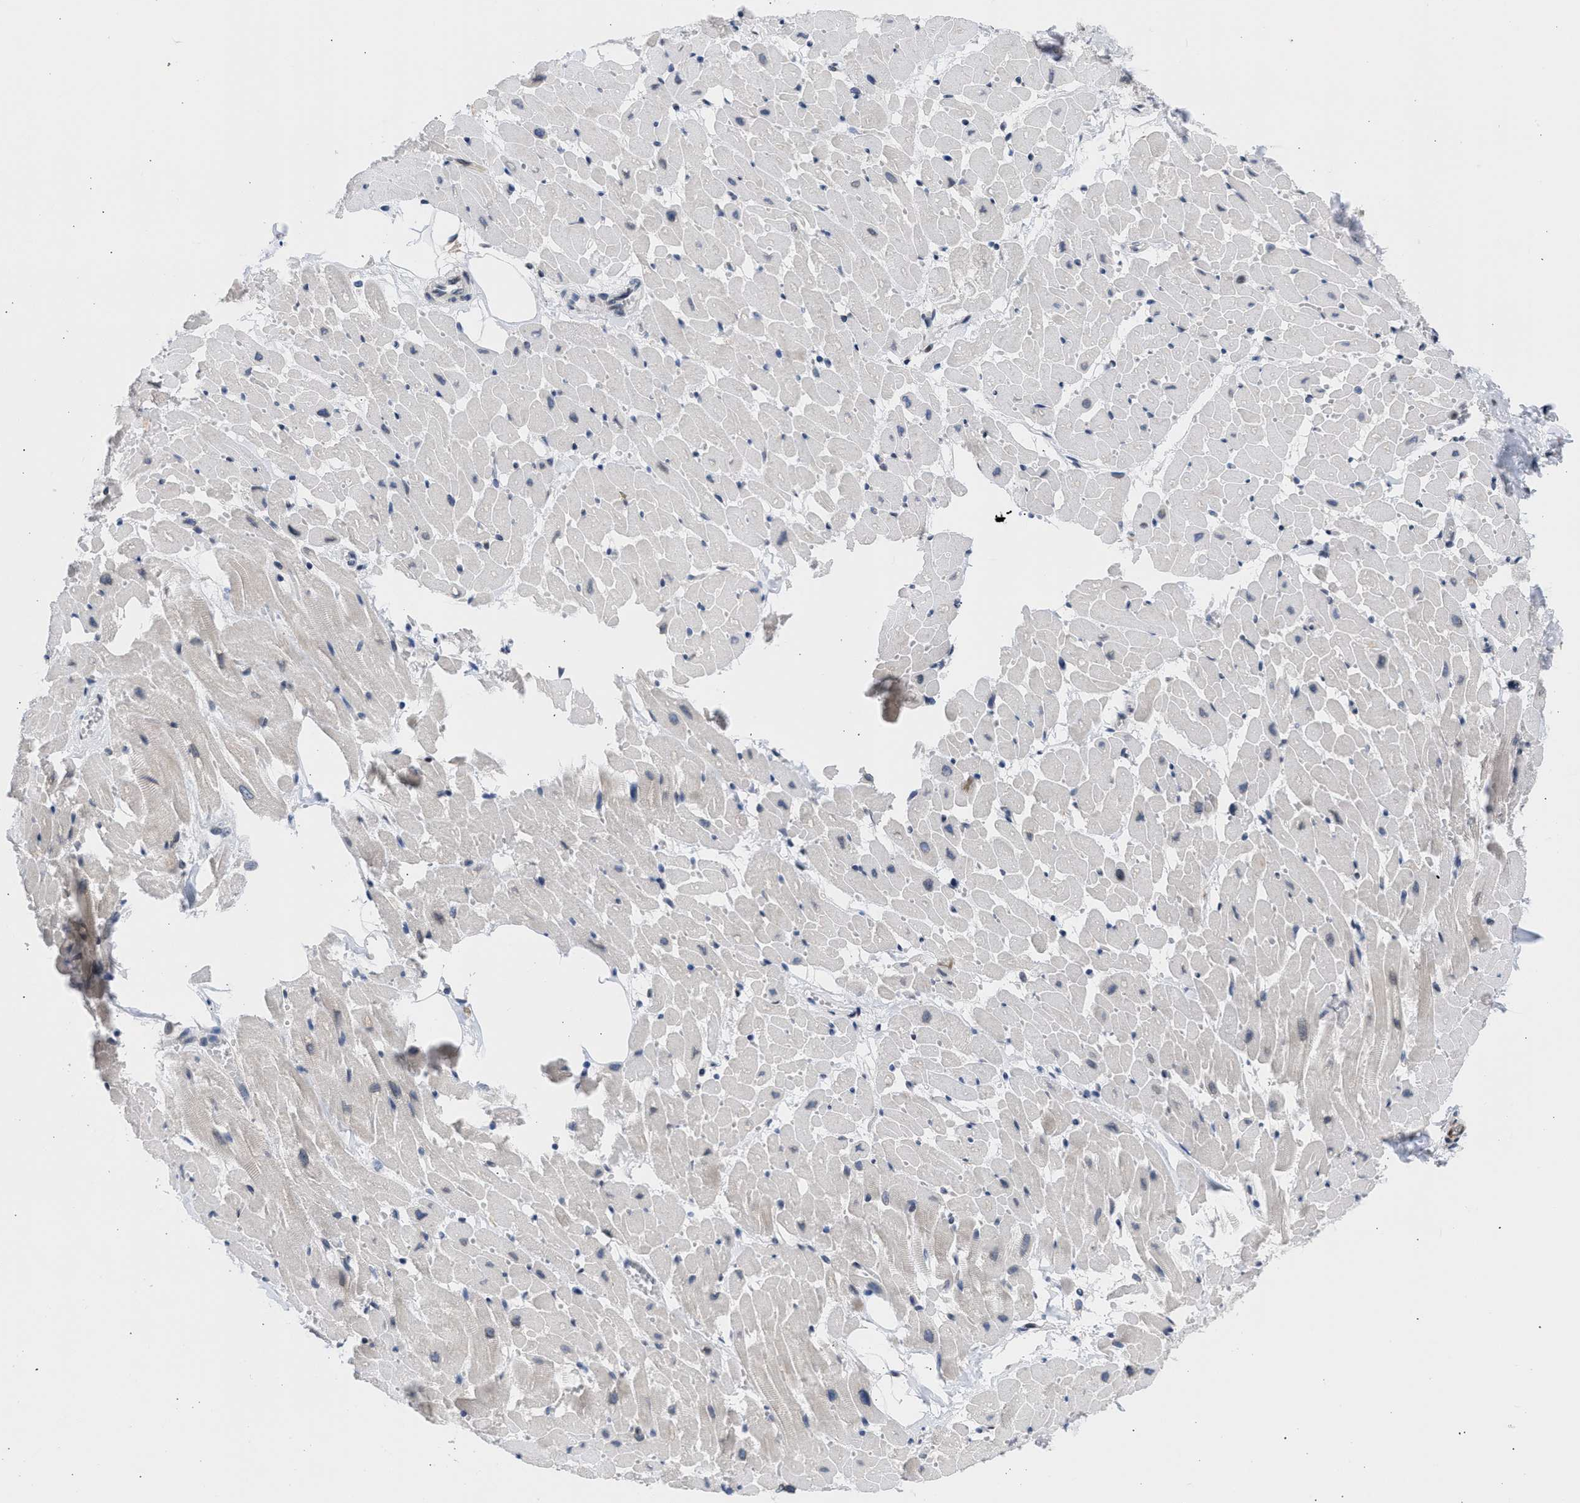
{"staining": {"intensity": "weak", "quantity": ">75%", "location": "cytoplasmic/membranous,nuclear"}, "tissue": "heart muscle", "cell_type": "Cardiomyocytes", "image_type": "normal", "snomed": [{"axis": "morphology", "description": "Normal tissue, NOS"}, {"axis": "topography", "description": "Heart"}], "caption": "An image of human heart muscle stained for a protein shows weak cytoplasmic/membranous,nuclear brown staining in cardiomyocytes.", "gene": "NUP35", "patient": {"sex": "female", "age": 19}}